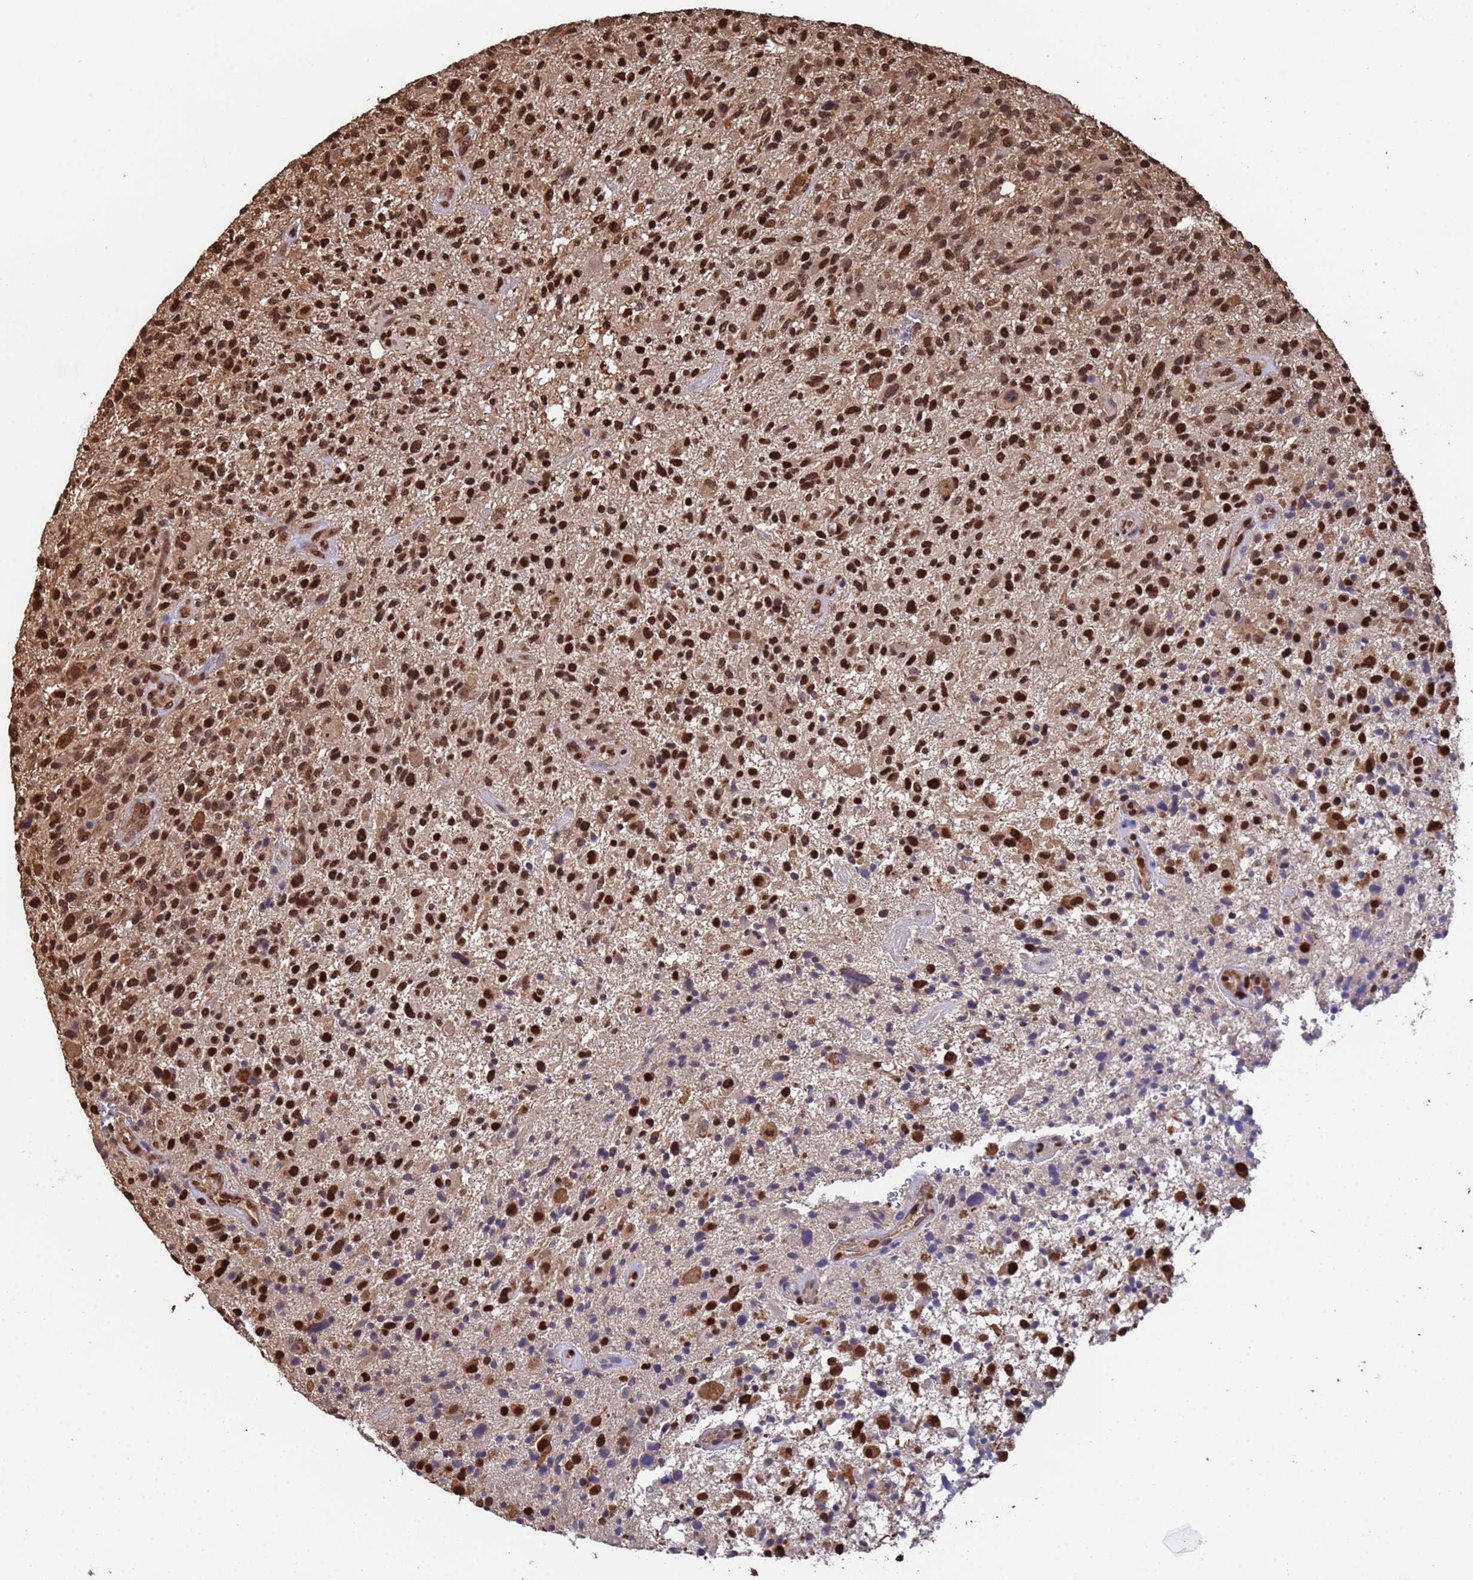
{"staining": {"intensity": "strong", "quantity": ">75%", "location": "nuclear"}, "tissue": "glioma", "cell_type": "Tumor cells", "image_type": "cancer", "snomed": [{"axis": "morphology", "description": "Glioma, malignant, High grade"}, {"axis": "topography", "description": "Brain"}], "caption": "Protein staining shows strong nuclear expression in about >75% of tumor cells in malignant glioma (high-grade).", "gene": "SUMO4", "patient": {"sex": "male", "age": 47}}